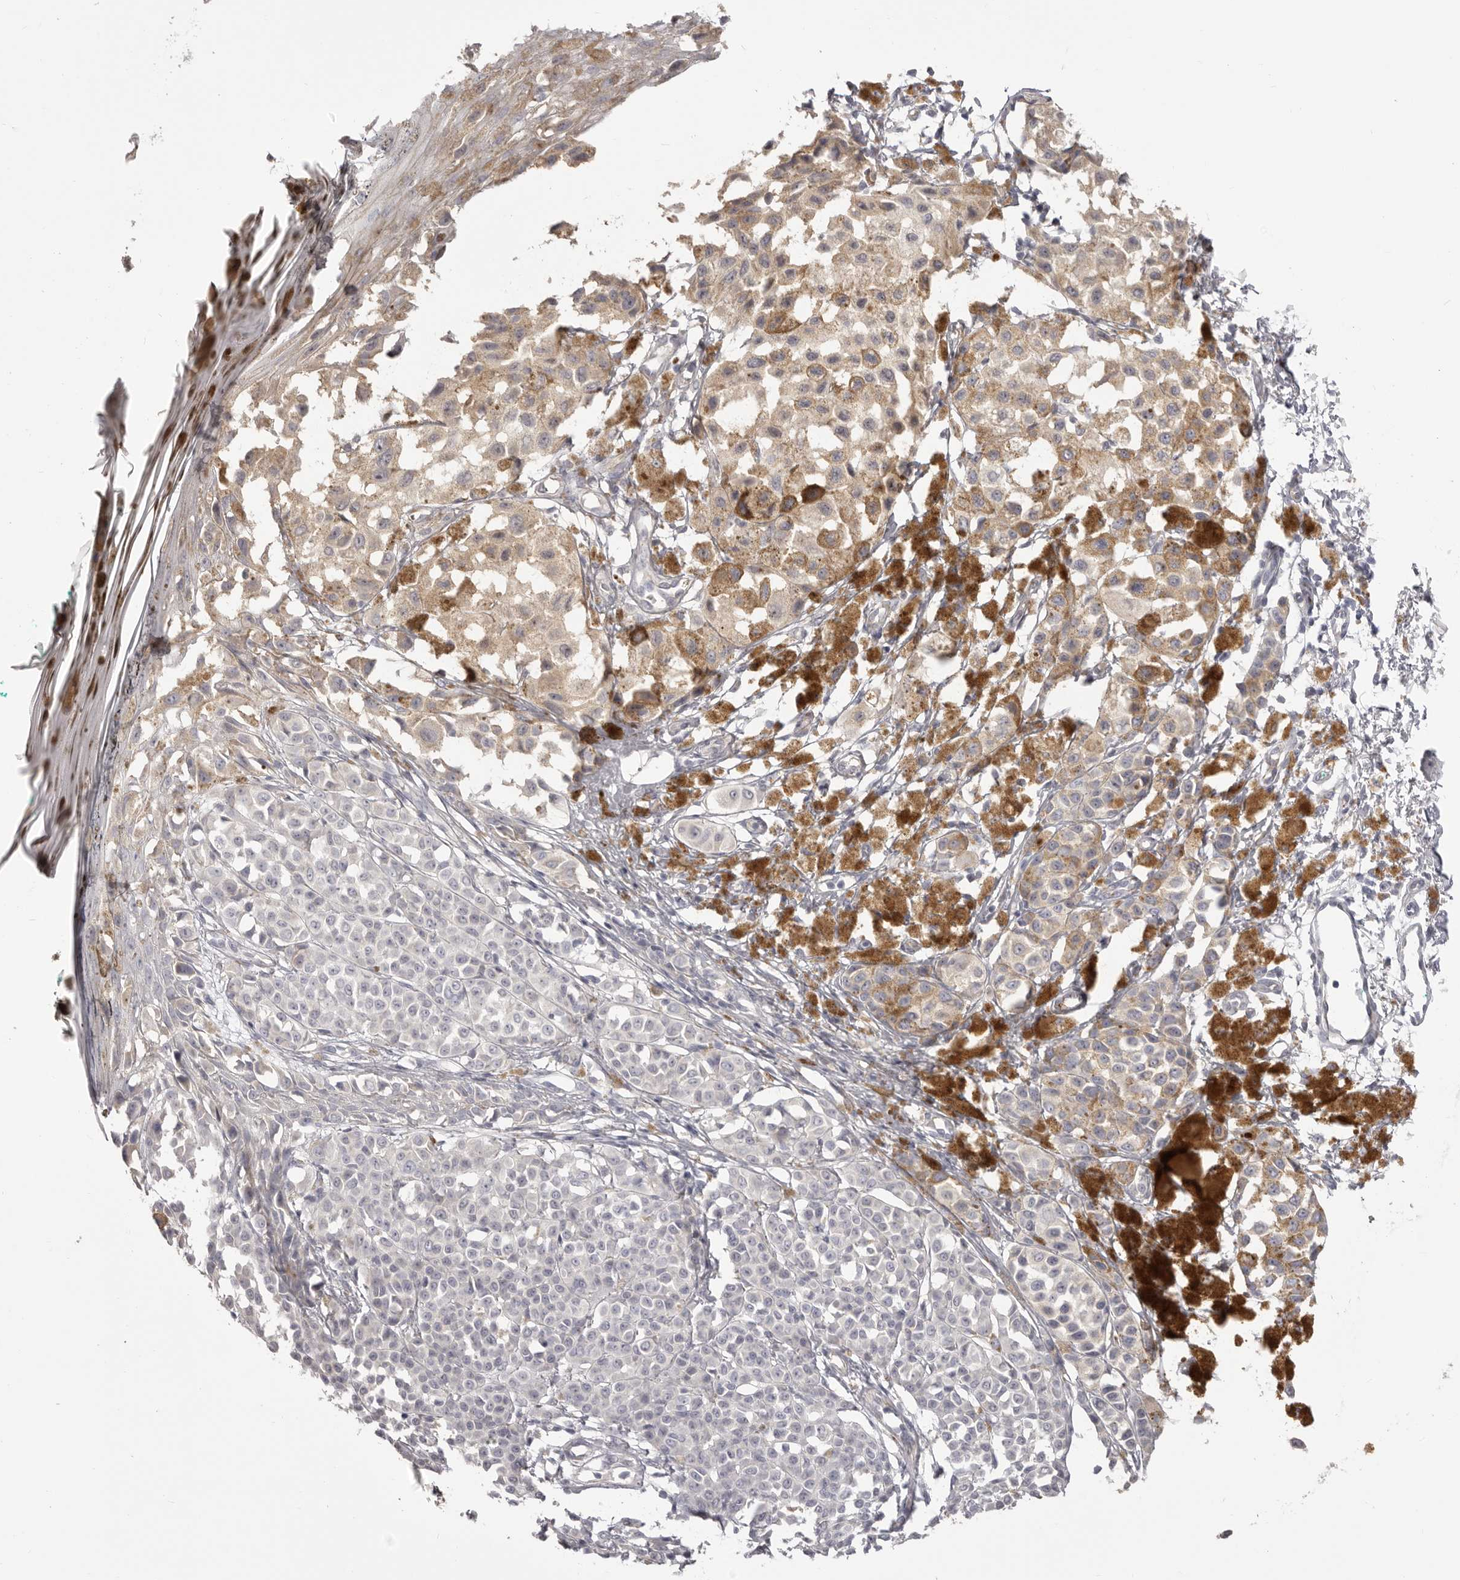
{"staining": {"intensity": "negative", "quantity": "none", "location": "none"}, "tissue": "melanoma", "cell_type": "Tumor cells", "image_type": "cancer", "snomed": [{"axis": "morphology", "description": "Malignant melanoma, NOS"}, {"axis": "topography", "description": "Skin of leg"}], "caption": "Immunohistochemical staining of human melanoma displays no significant expression in tumor cells.", "gene": "OTUD3", "patient": {"sex": "female", "age": 72}}